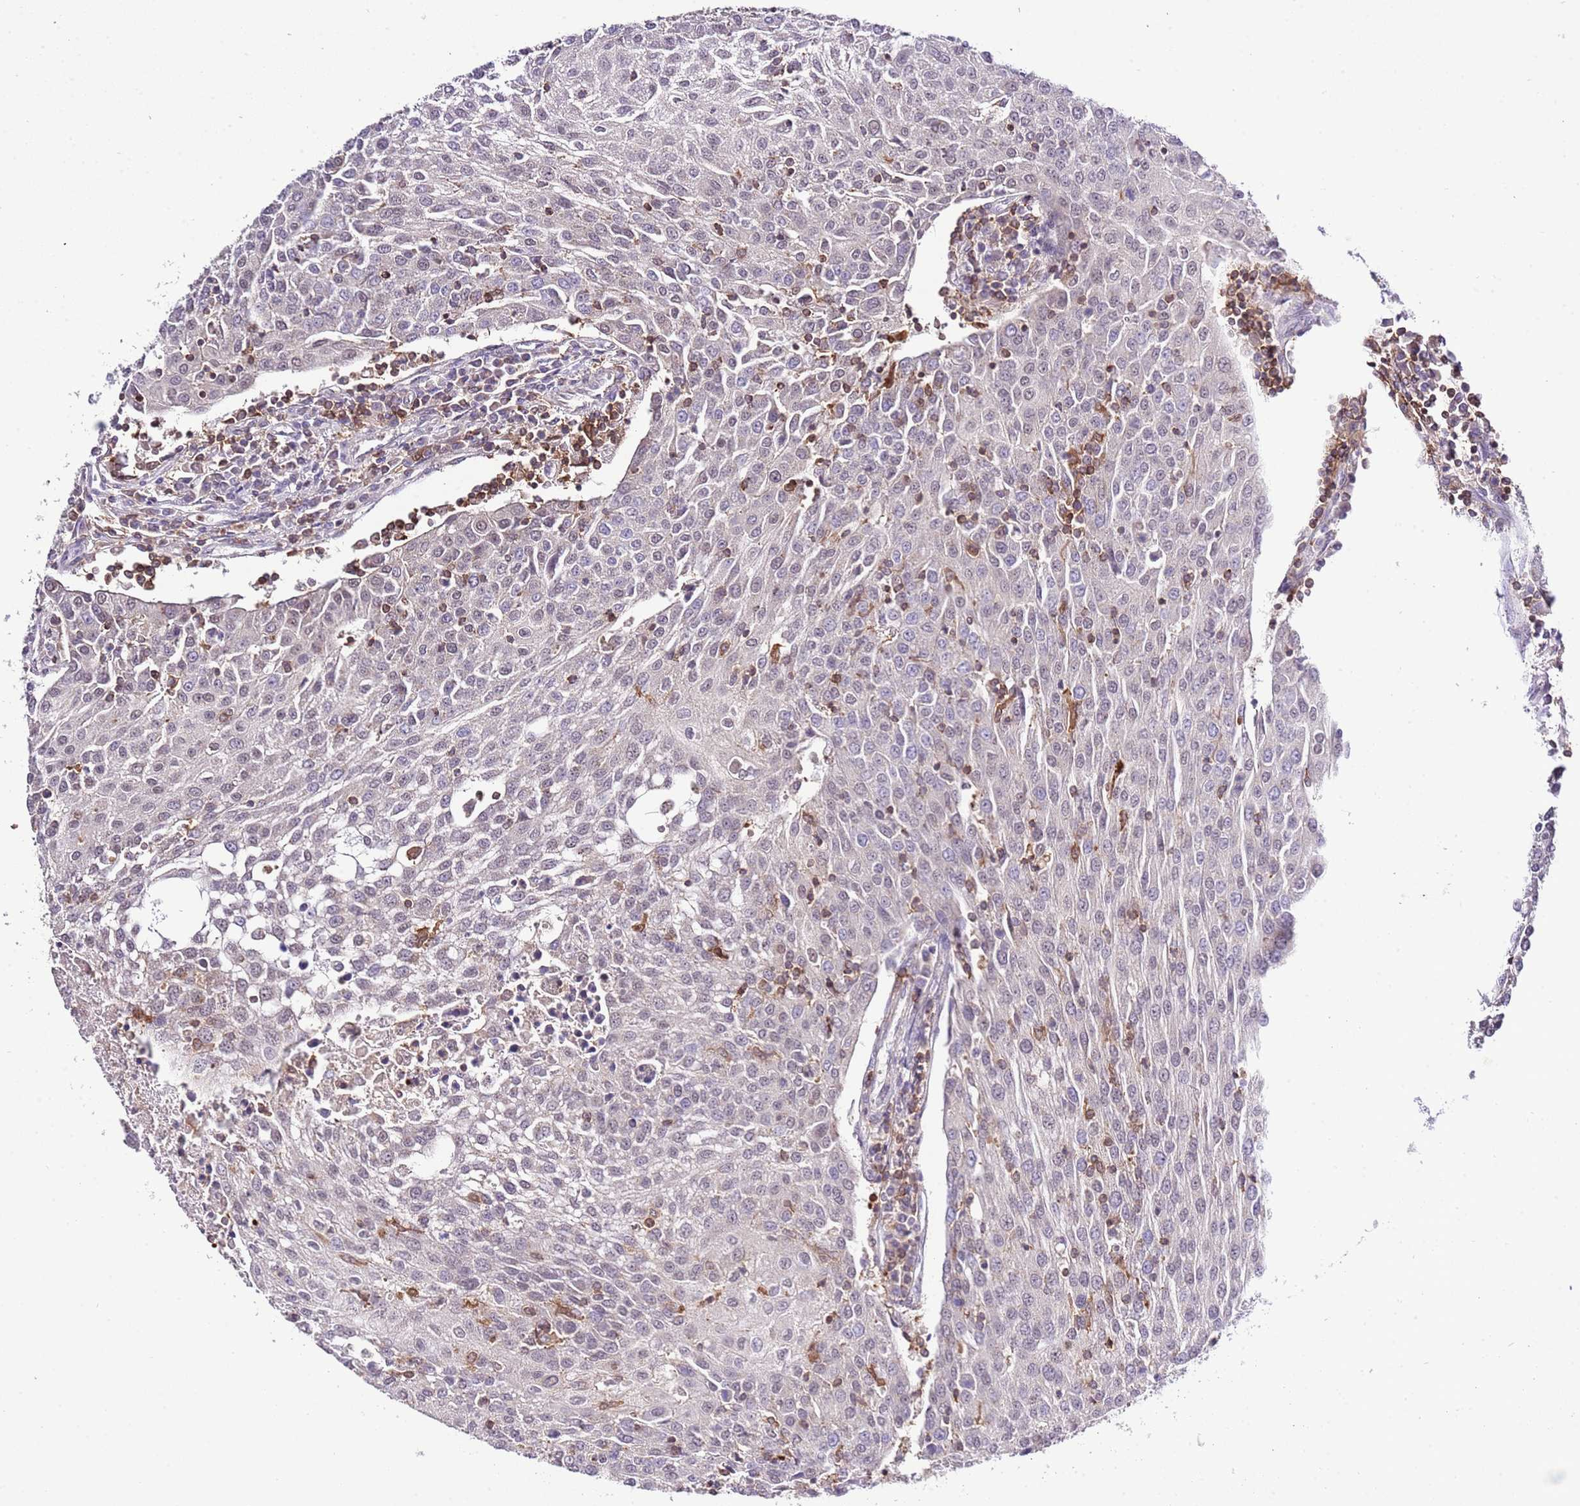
{"staining": {"intensity": "negative", "quantity": "none", "location": "none"}, "tissue": "urothelial cancer", "cell_type": "Tumor cells", "image_type": "cancer", "snomed": [{"axis": "morphology", "description": "Urothelial carcinoma, High grade"}, {"axis": "topography", "description": "Urinary bladder"}], "caption": "Human urothelial carcinoma (high-grade) stained for a protein using immunohistochemistry (IHC) exhibits no staining in tumor cells.", "gene": "EFHD1", "patient": {"sex": "female", "age": 85}}